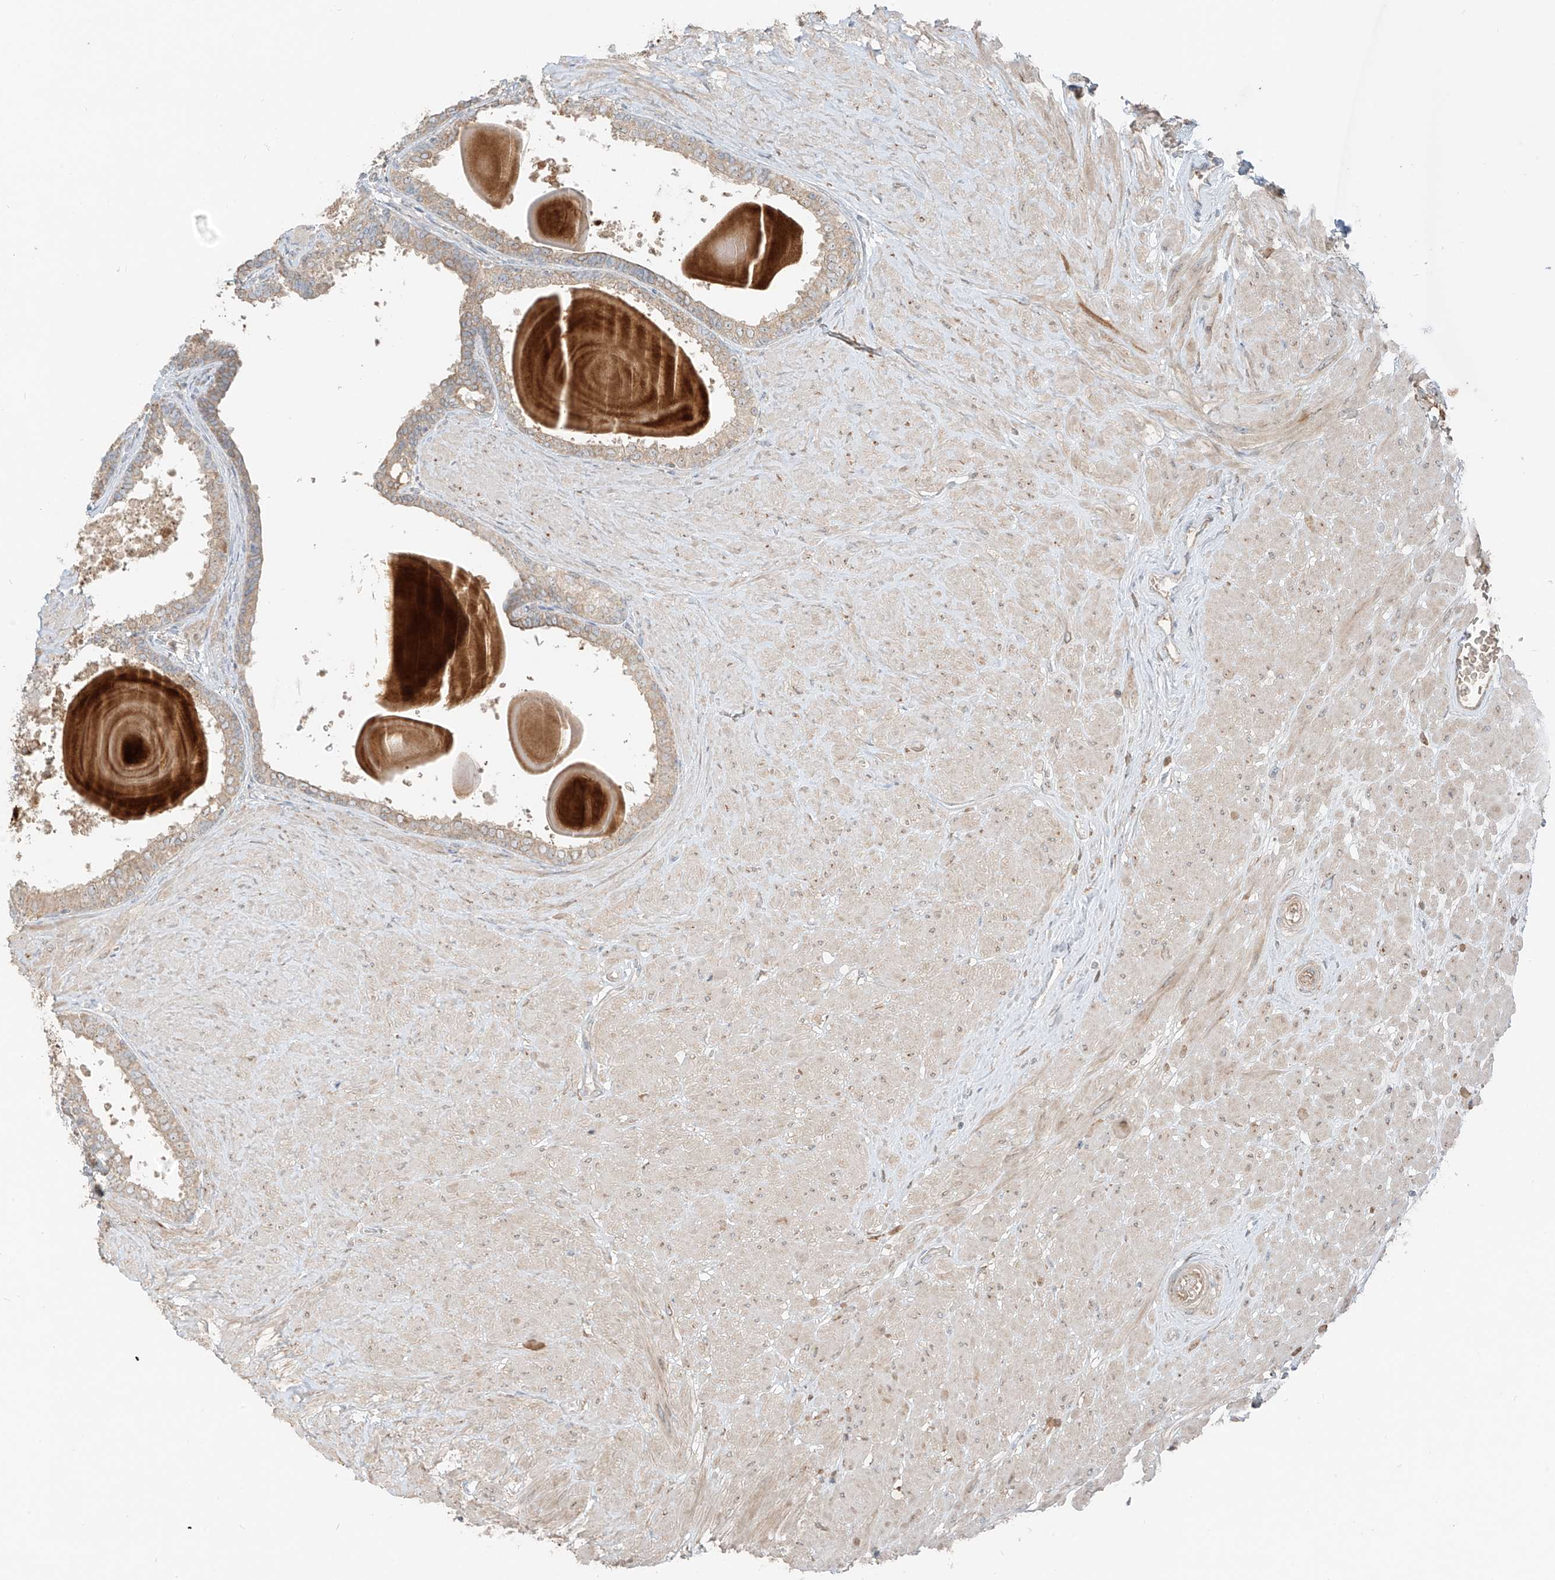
{"staining": {"intensity": "weak", "quantity": "<25%", "location": "cytoplasmic/membranous"}, "tissue": "prostate", "cell_type": "Glandular cells", "image_type": "normal", "snomed": [{"axis": "morphology", "description": "Normal tissue, NOS"}, {"axis": "topography", "description": "Prostate"}], "caption": "Immunohistochemistry (IHC) micrograph of benign prostate: human prostate stained with DAB exhibits no significant protein expression in glandular cells.", "gene": "FSTL1", "patient": {"sex": "male", "age": 48}}